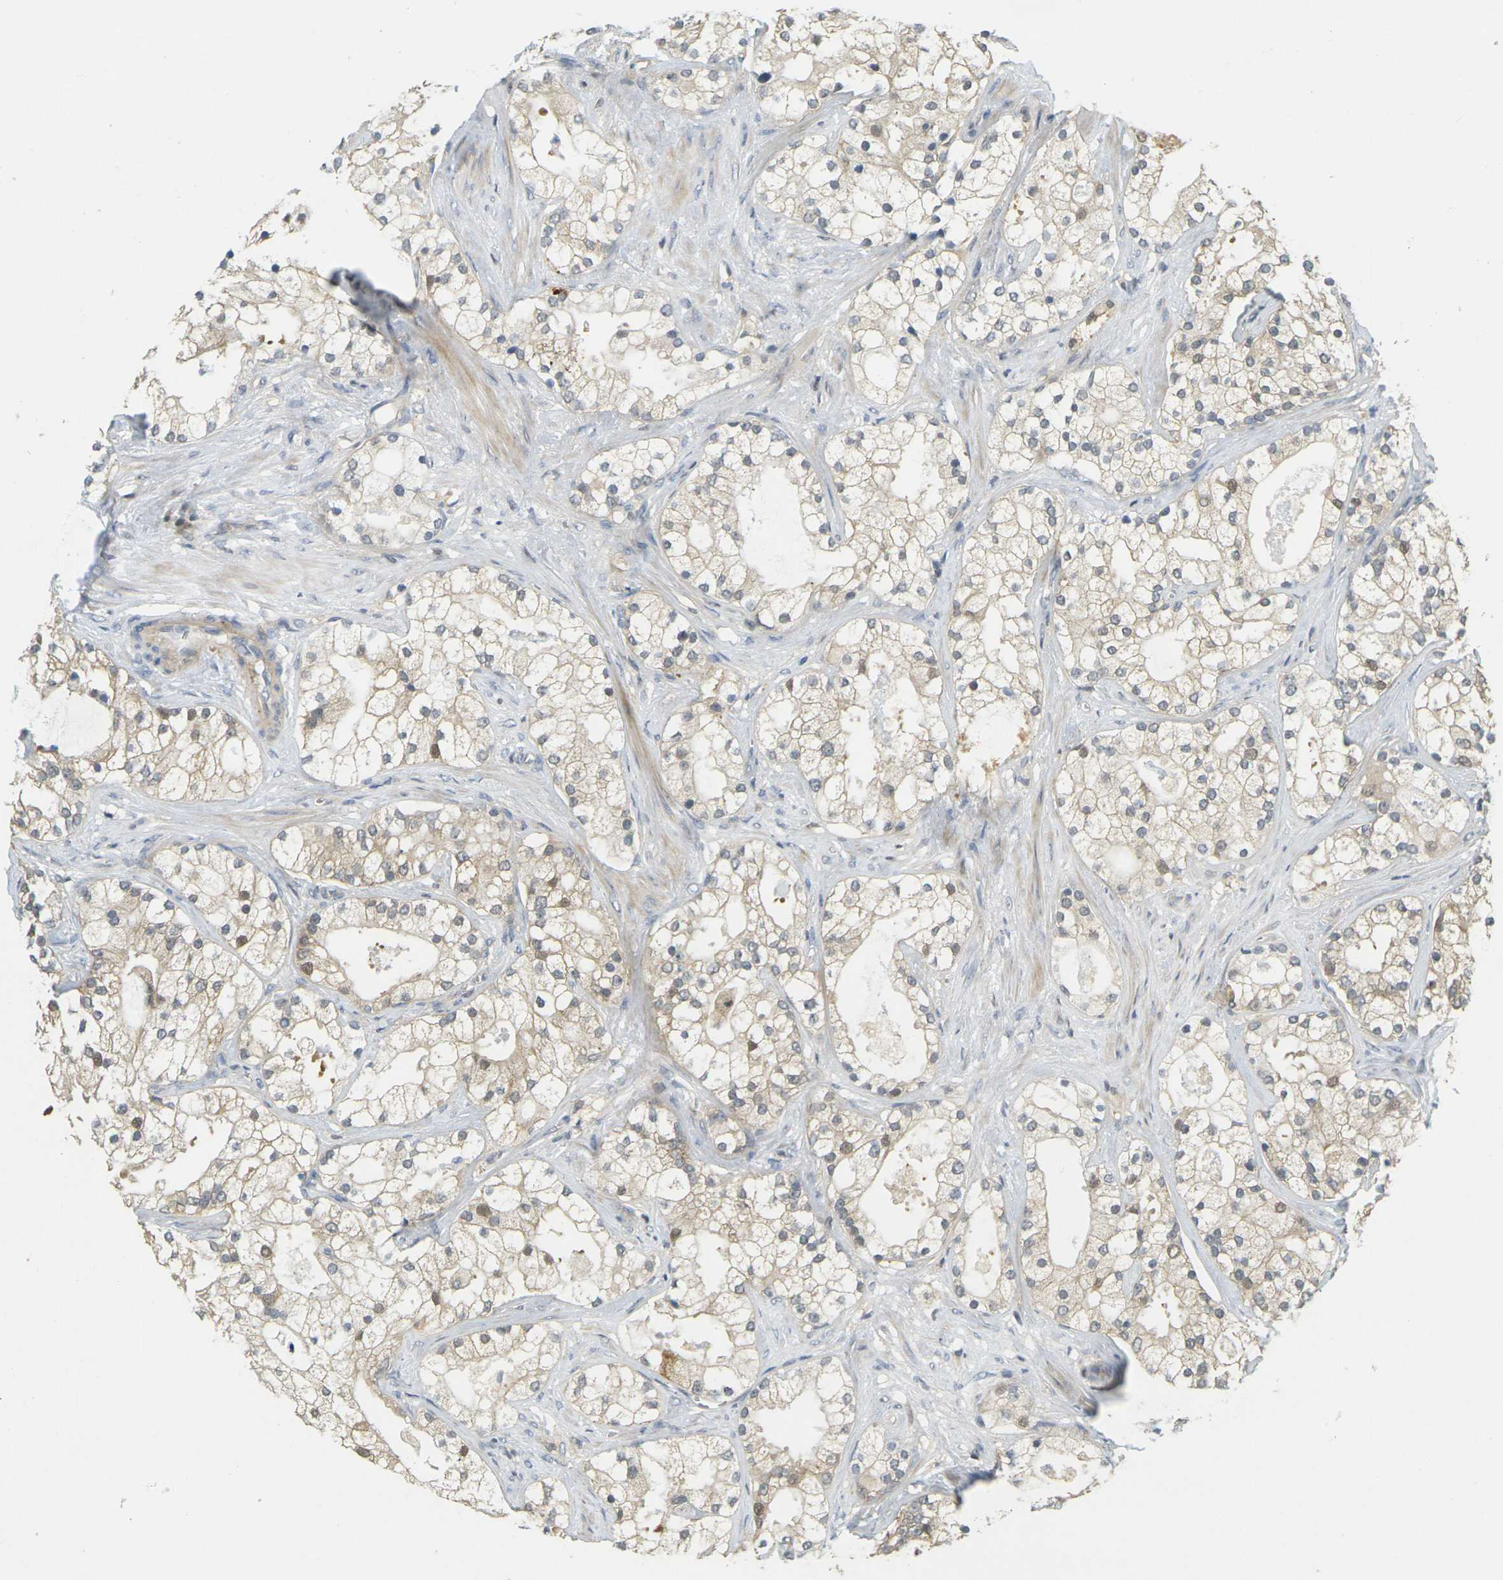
{"staining": {"intensity": "weak", "quantity": ">75%", "location": "cytoplasmic/membranous"}, "tissue": "prostate cancer", "cell_type": "Tumor cells", "image_type": "cancer", "snomed": [{"axis": "morphology", "description": "Adenocarcinoma, Low grade"}, {"axis": "topography", "description": "Prostate"}], "caption": "A high-resolution photomicrograph shows immunohistochemistry staining of prostate low-grade adenocarcinoma, which shows weak cytoplasmic/membranous staining in approximately >75% of tumor cells. (IHC, brightfield microscopy, high magnification).", "gene": "KLHL8", "patient": {"sex": "male", "age": 58}}